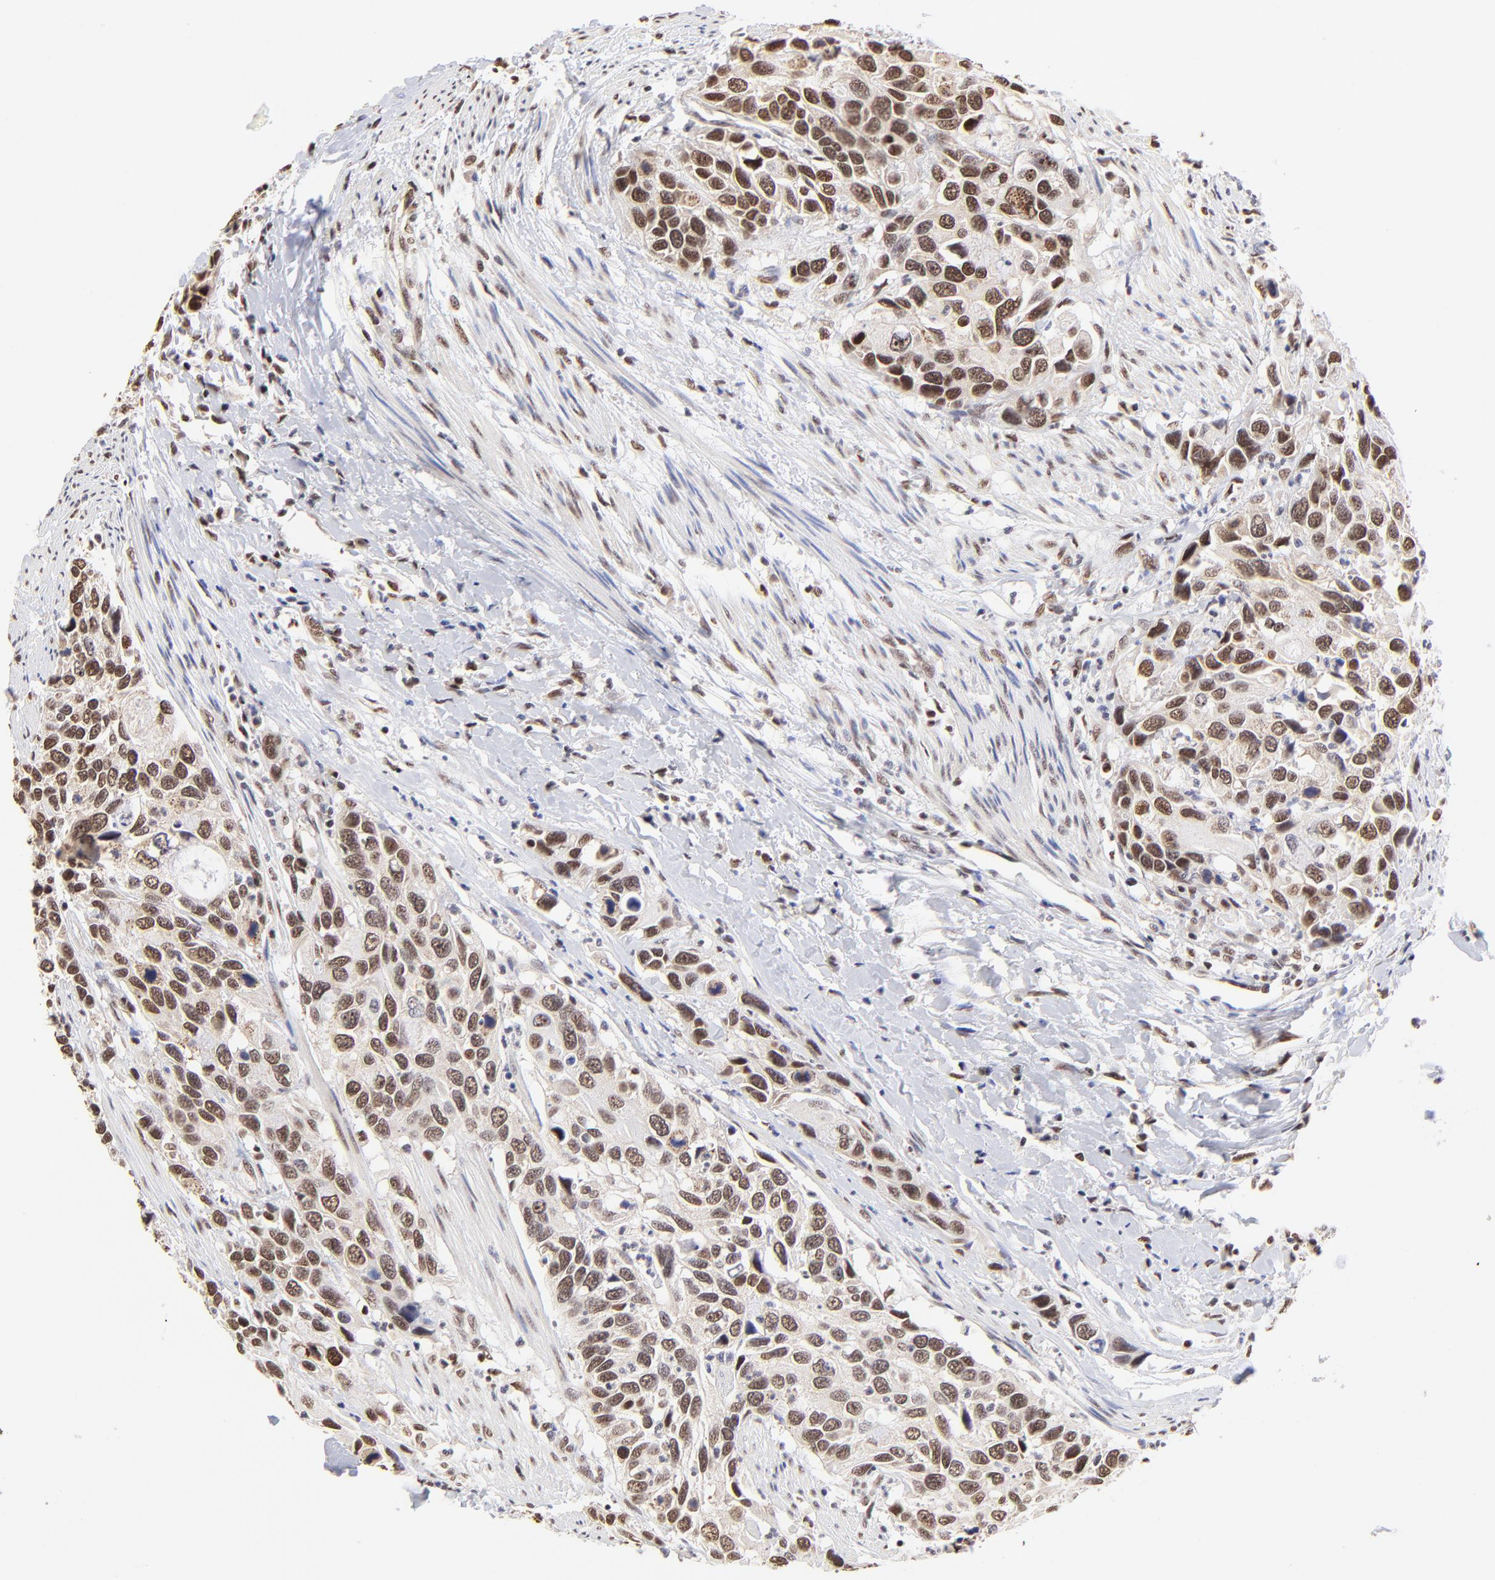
{"staining": {"intensity": "moderate", "quantity": ">75%", "location": "nuclear"}, "tissue": "urothelial cancer", "cell_type": "Tumor cells", "image_type": "cancer", "snomed": [{"axis": "morphology", "description": "Urothelial carcinoma, High grade"}, {"axis": "topography", "description": "Urinary bladder"}], "caption": "This image exhibits immunohistochemistry (IHC) staining of human urothelial cancer, with medium moderate nuclear expression in approximately >75% of tumor cells.", "gene": "ZNF670", "patient": {"sex": "male", "age": 66}}